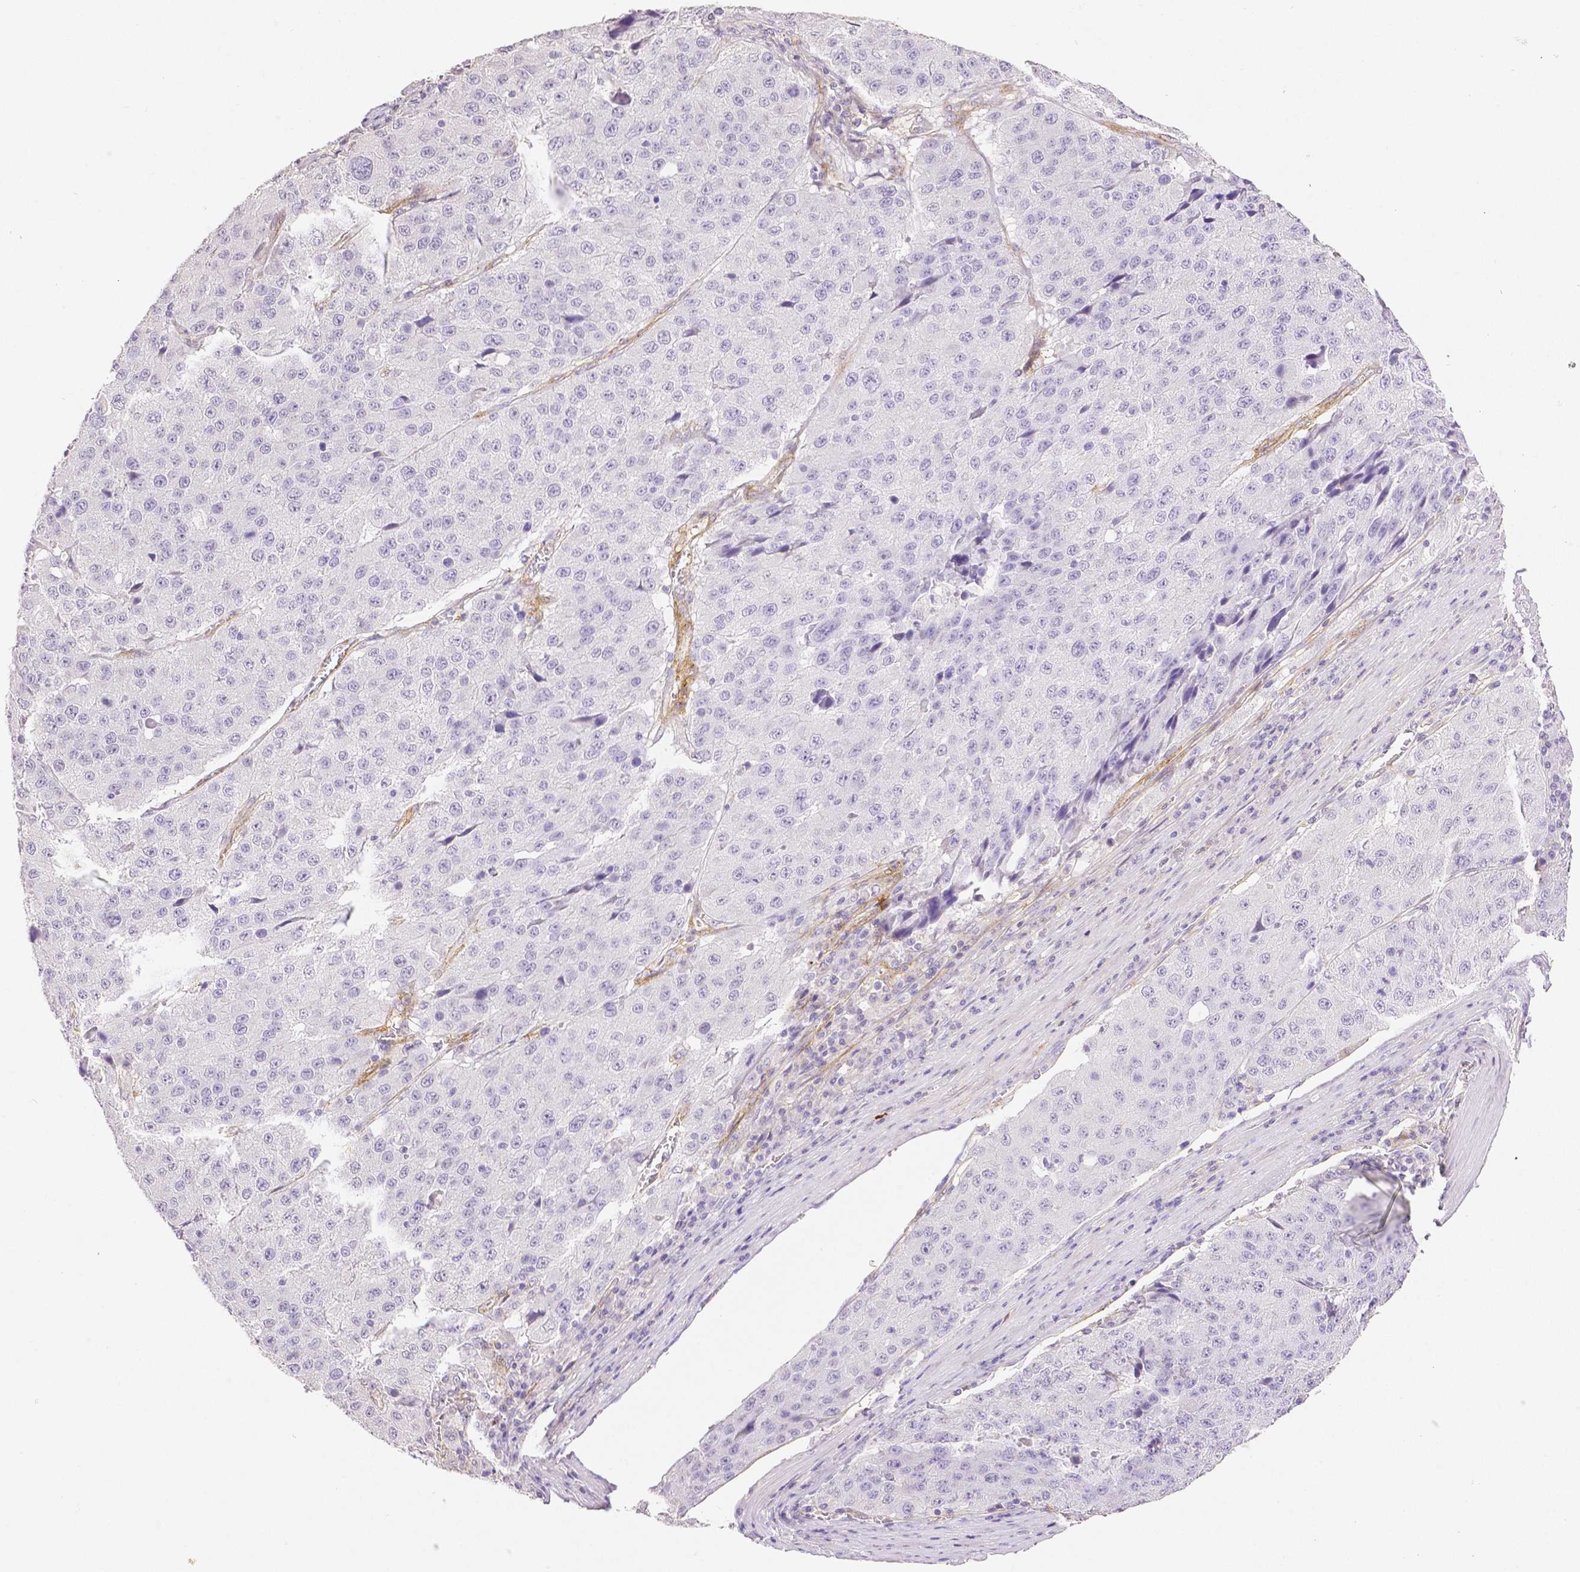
{"staining": {"intensity": "negative", "quantity": "none", "location": "none"}, "tissue": "stomach cancer", "cell_type": "Tumor cells", "image_type": "cancer", "snomed": [{"axis": "morphology", "description": "Adenocarcinoma, NOS"}, {"axis": "topography", "description": "Stomach"}], "caption": "The immunohistochemistry image has no significant positivity in tumor cells of stomach cancer (adenocarcinoma) tissue.", "gene": "THY1", "patient": {"sex": "male", "age": 71}}